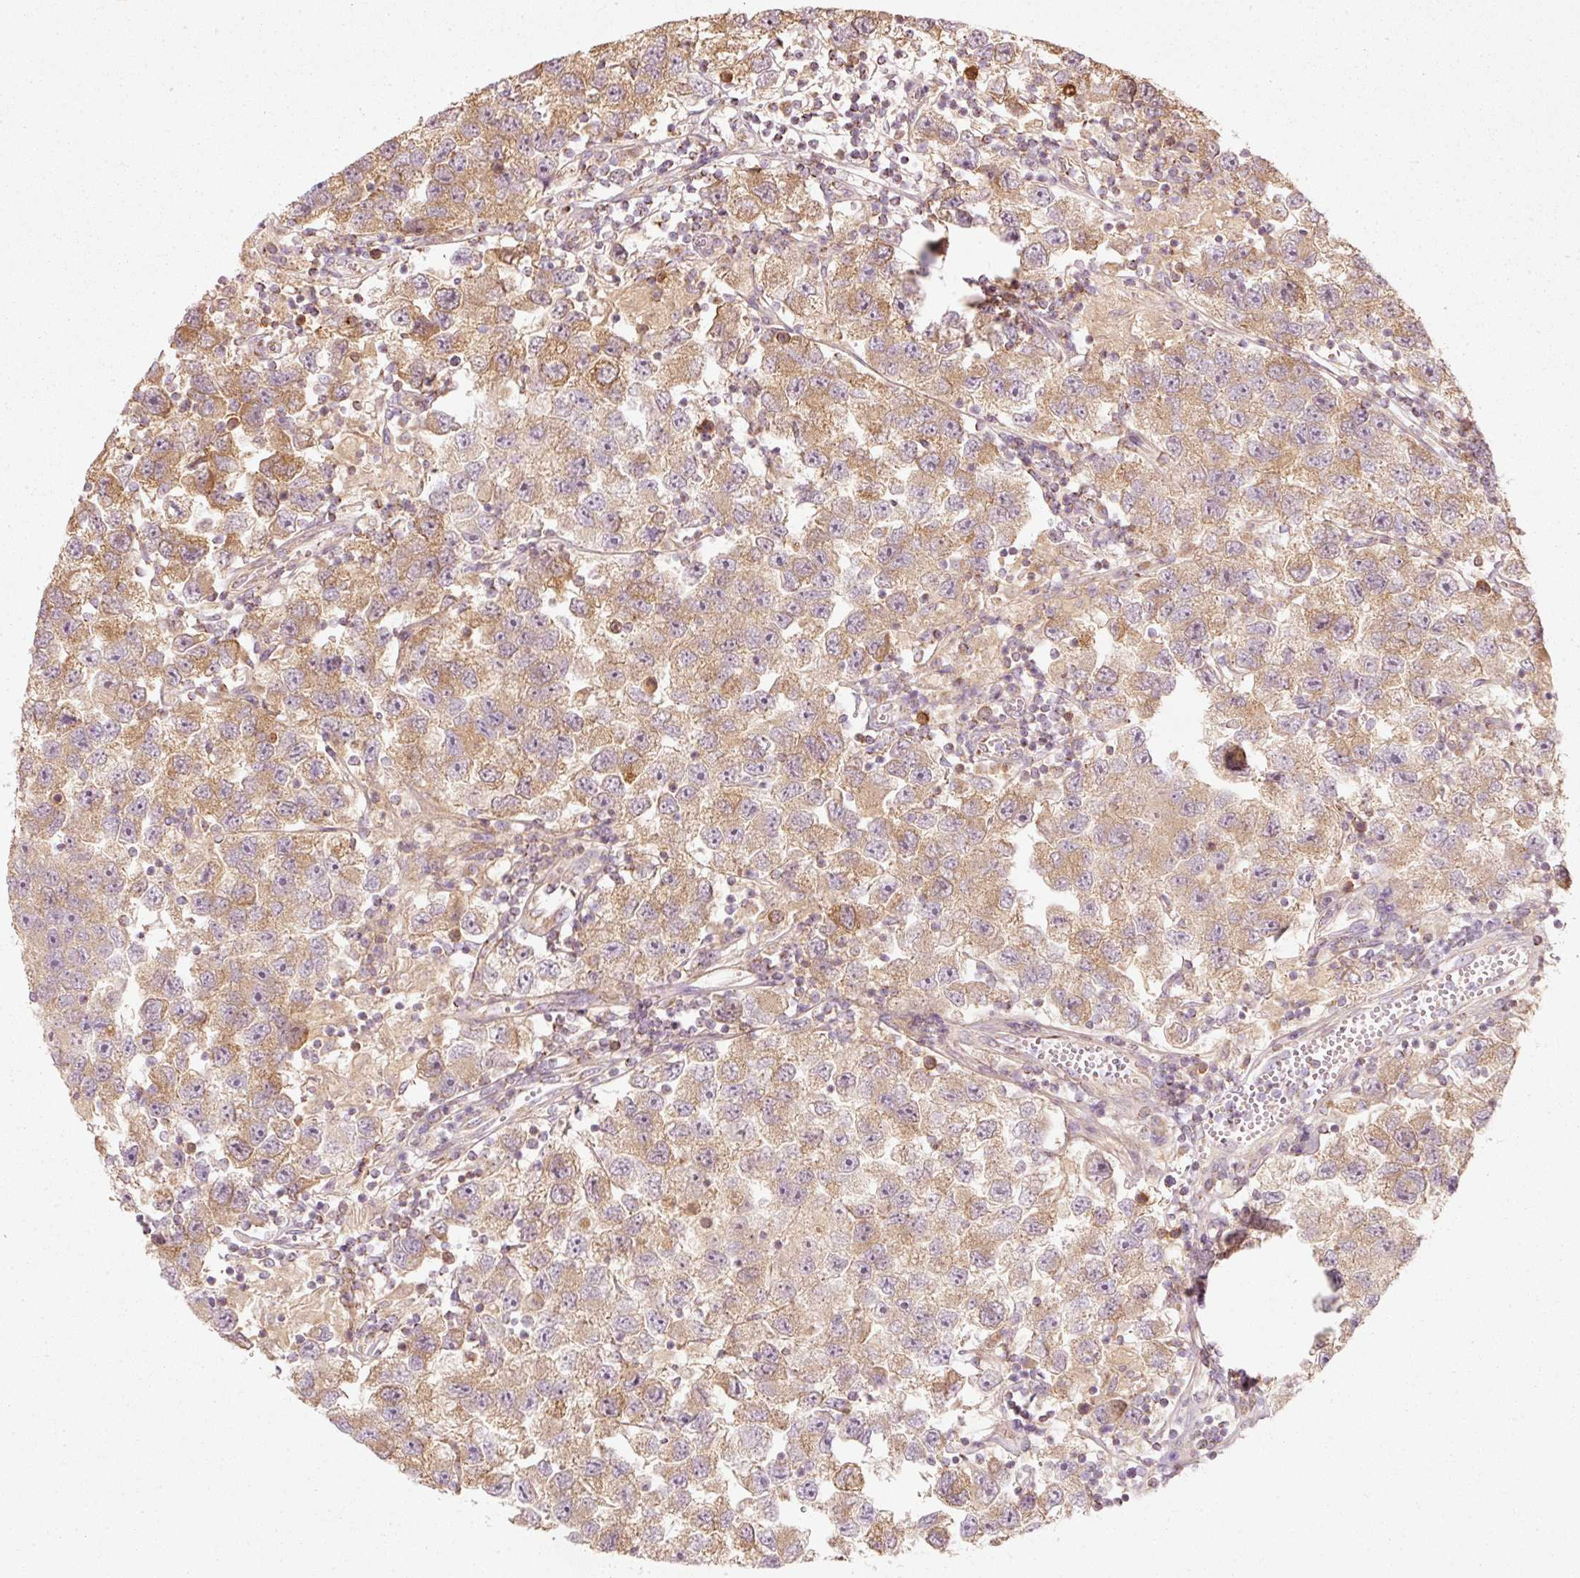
{"staining": {"intensity": "moderate", "quantity": ">75%", "location": "cytoplasmic/membranous,nuclear"}, "tissue": "testis cancer", "cell_type": "Tumor cells", "image_type": "cancer", "snomed": [{"axis": "morphology", "description": "Seminoma, NOS"}, {"axis": "topography", "description": "Testis"}], "caption": "Tumor cells exhibit medium levels of moderate cytoplasmic/membranous and nuclear expression in about >75% of cells in human seminoma (testis).", "gene": "DUT", "patient": {"sex": "male", "age": 26}}